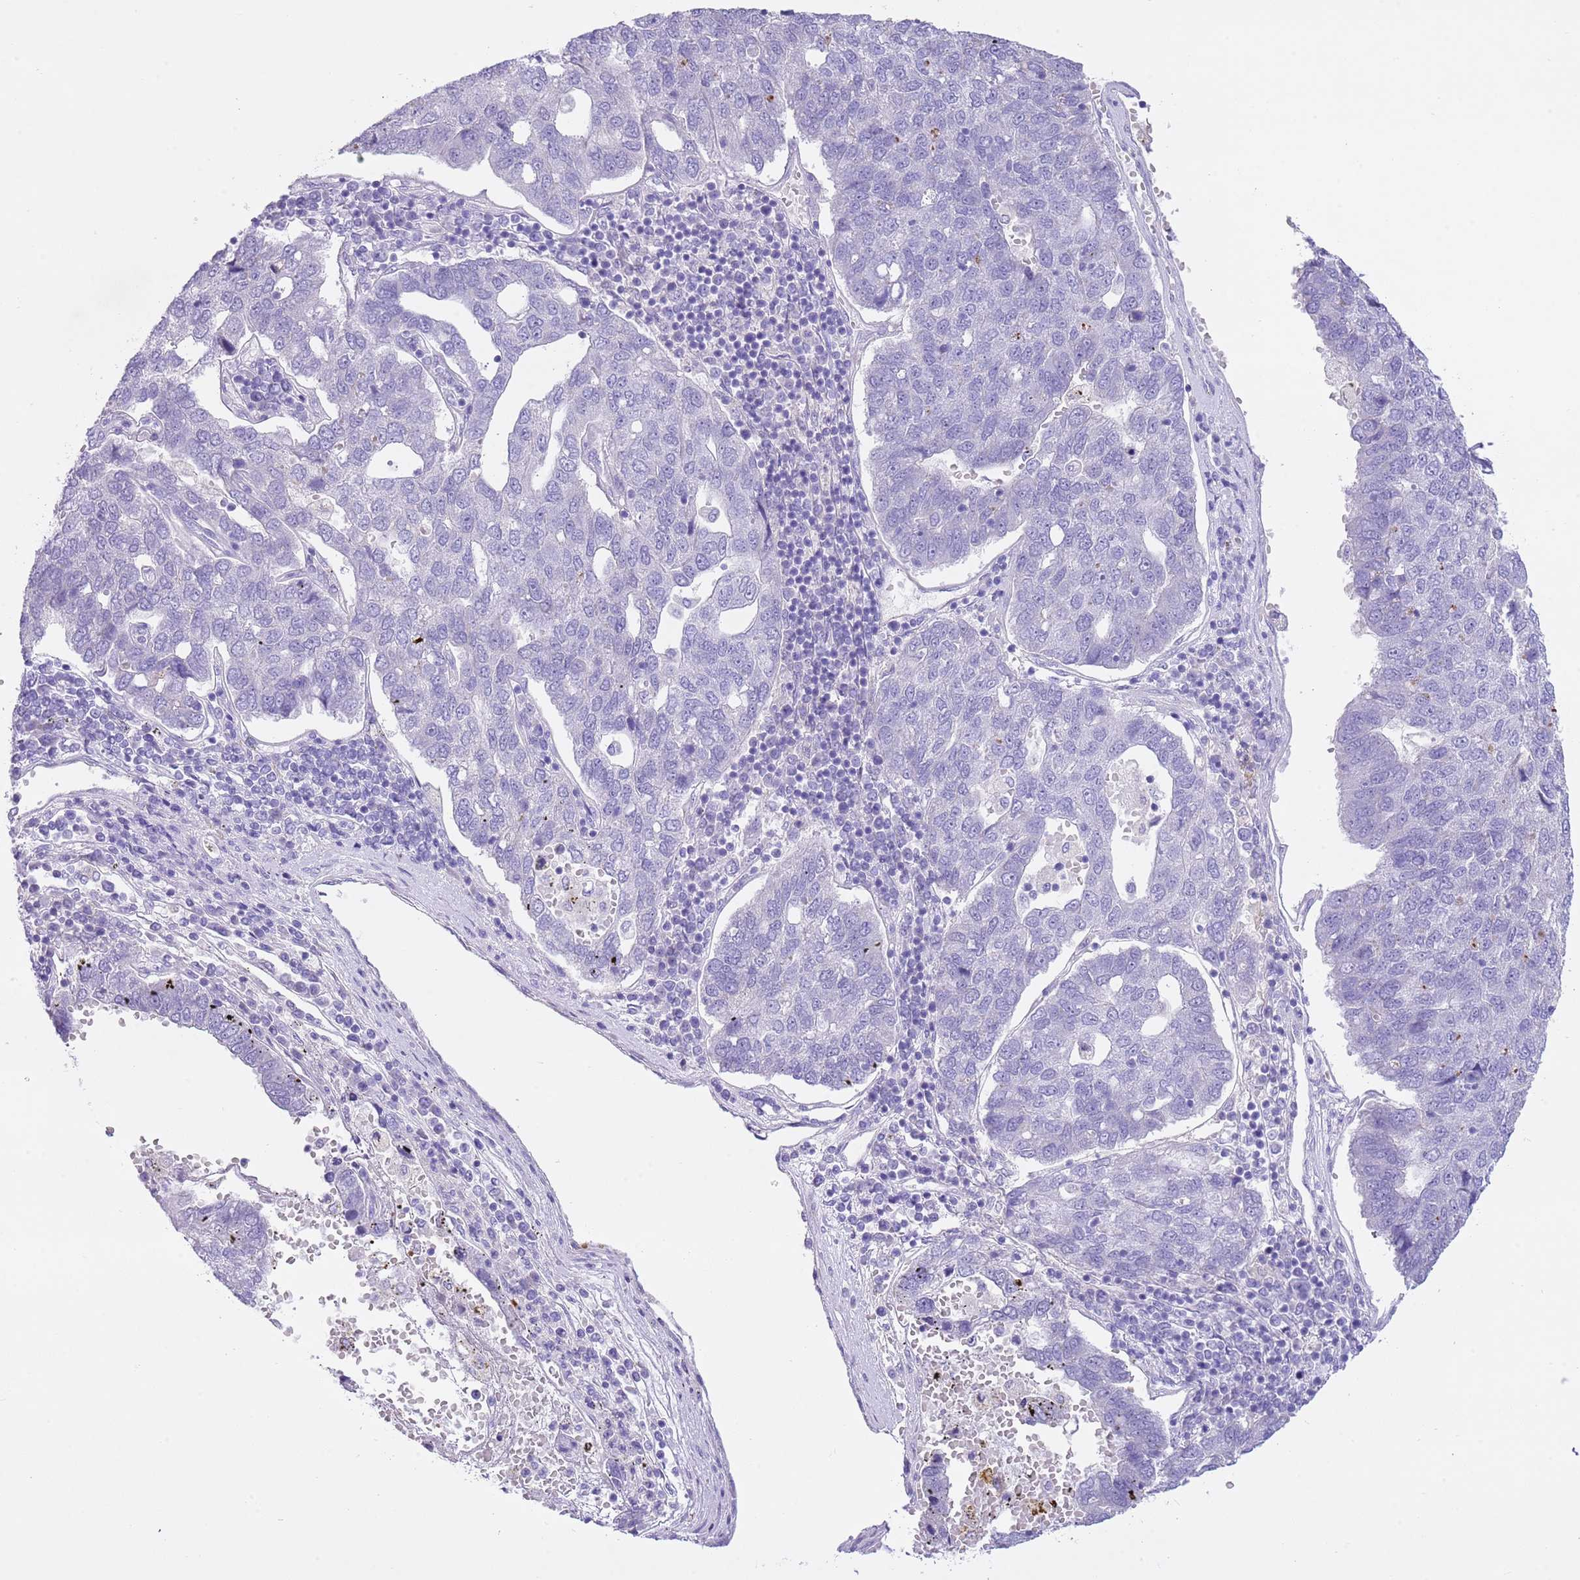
{"staining": {"intensity": "negative", "quantity": "none", "location": "none"}, "tissue": "pancreatic cancer", "cell_type": "Tumor cells", "image_type": "cancer", "snomed": [{"axis": "morphology", "description": "Adenocarcinoma, NOS"}, {"axis": "topography", "description": "Pancreas"}], "caption": "DAB immunohistochemical staining of human adenocarcinoma (pancreatic) reveals no significant staining in tumor cells.", "gene": "CLEC2A", "patient": {"sex": "female", "age": 61}}